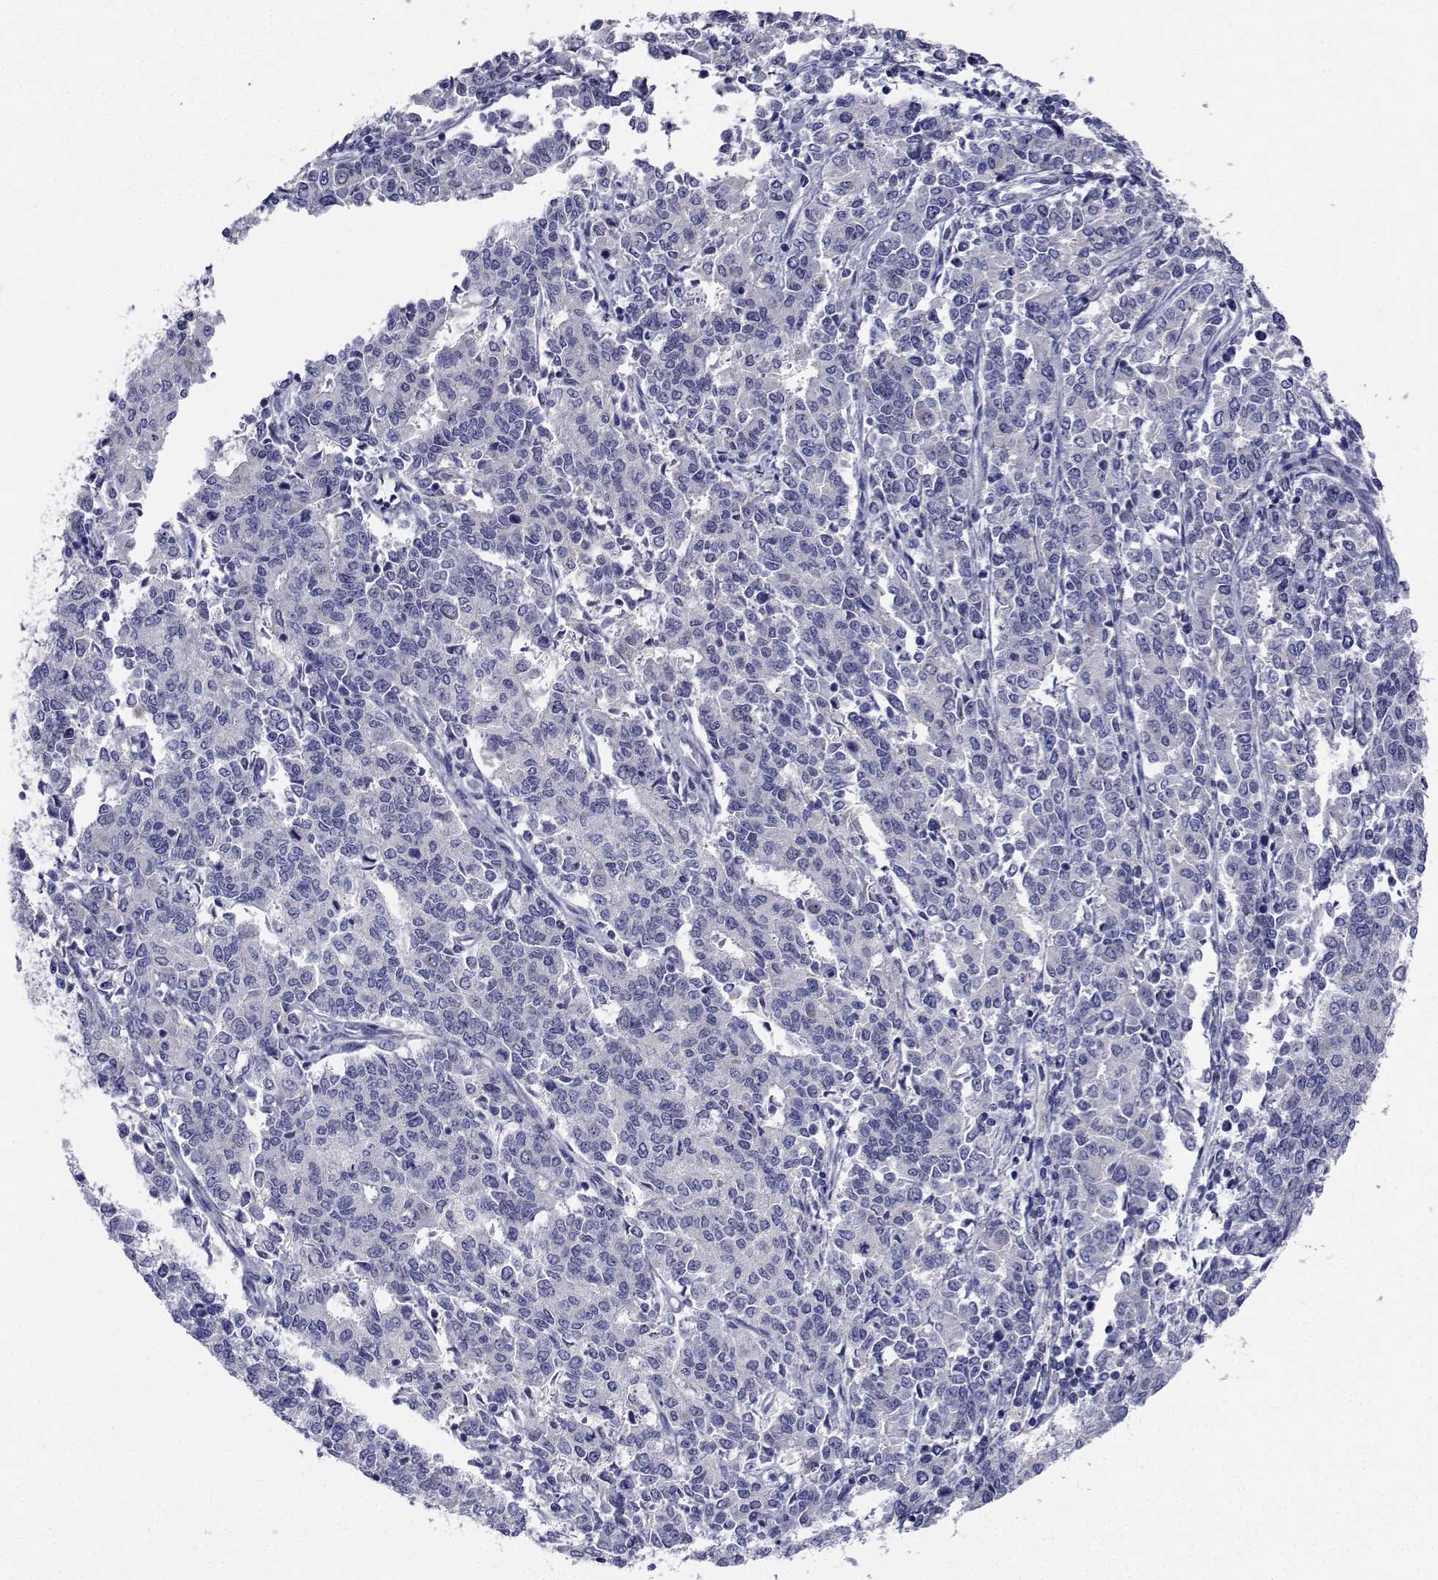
{"staining": {"intensity": "negative", "quantity": "none", "location": "none"}, "tissue": "endometrial cancer", "cell_type": "Tumor cells", "image_type": "cancer", "snomed": [{"axis": "morphology", "description": "Adenocarcinoma, NOS"}, {"axis": "topography", "description": "Endometrium"}], "caption": "Immunohistochemistry (IHC) of human endometrial cancer (adenocarcinoma) exhibits no positivity in tumor cells.", "gene": "CDHR3", "patient": {"sex": "female", "age": 50}}